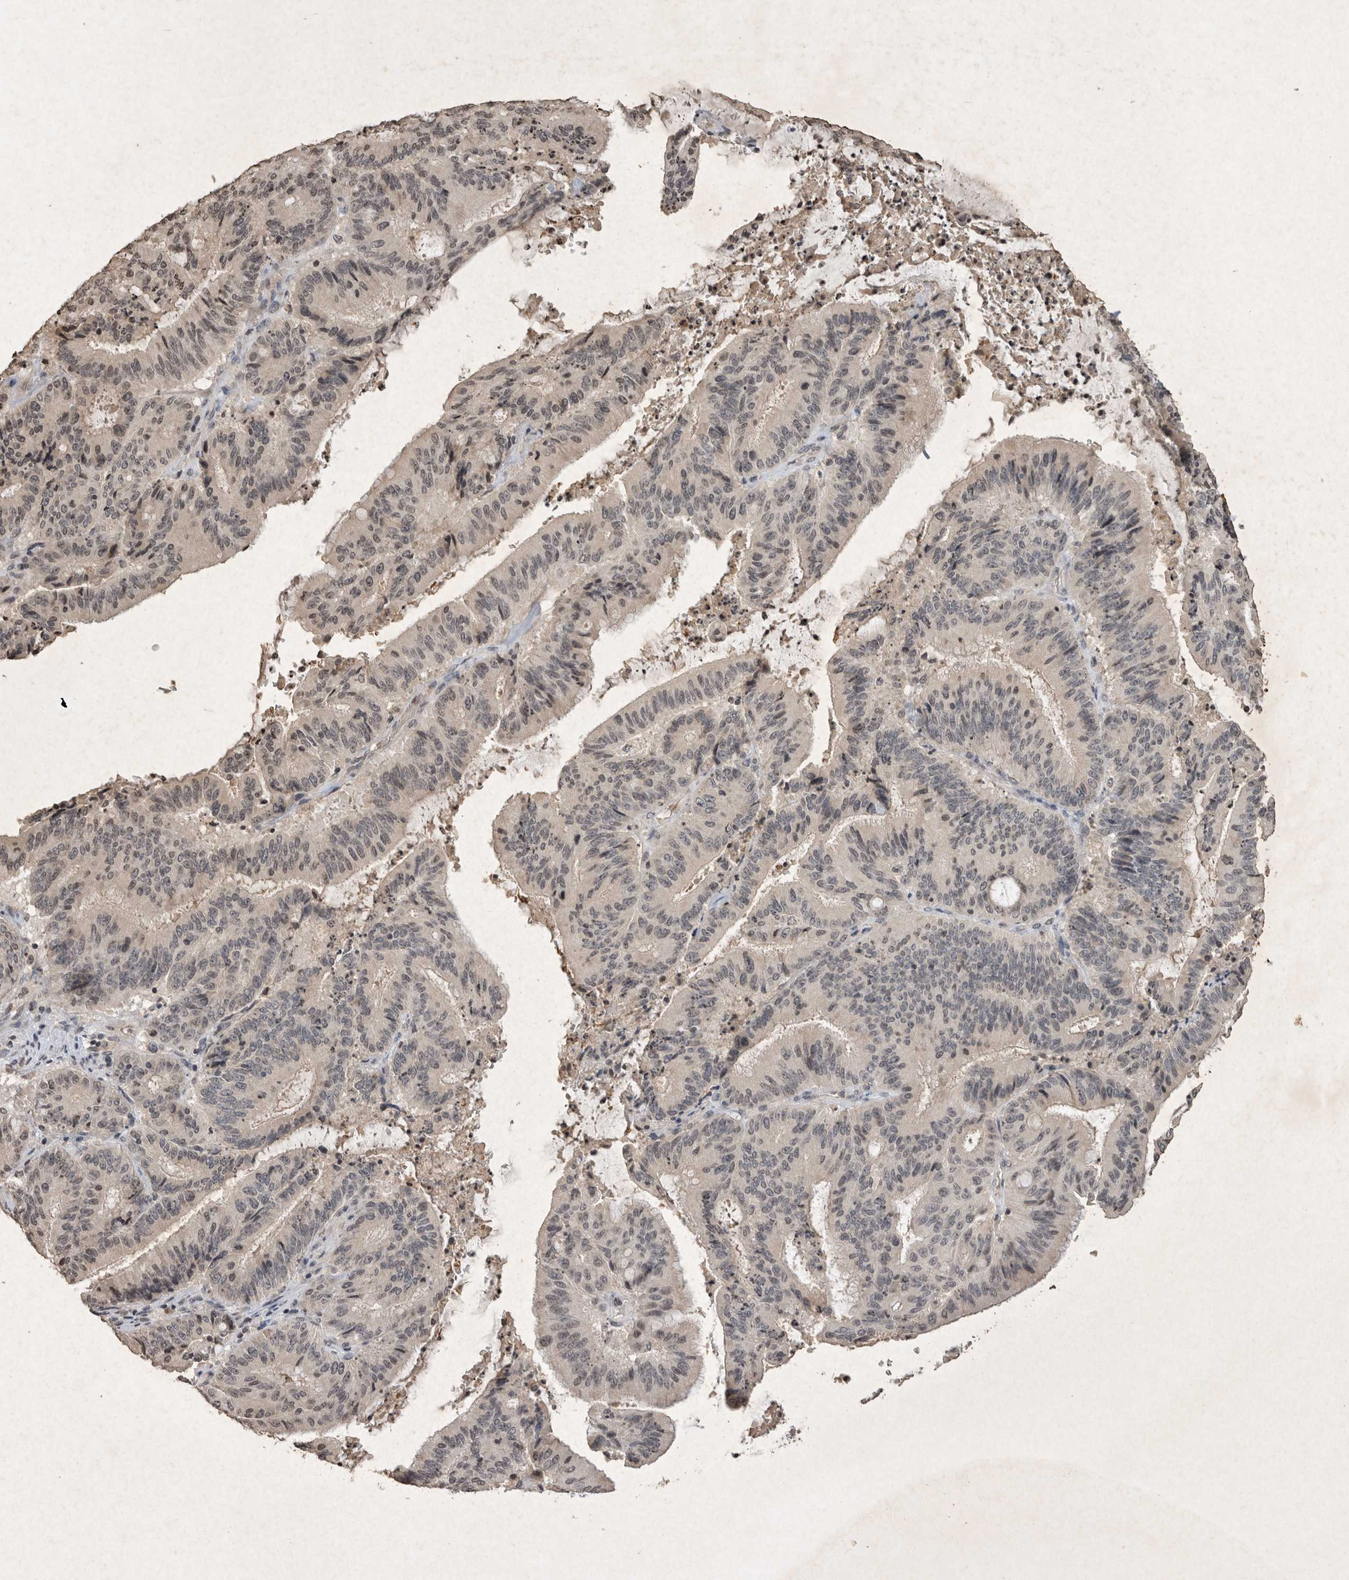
{"staining": {"intensity": "weak", "quantity": "<25%", "location": "nuclear"}, "tissue": "liver cancer", "cell_type": "Tumor cells", "image_type": "cancer", "snomed": [{"axis": "morphology", "description": "Normal tissue, NOS"}, {"axis": "morphology", "description": "Cholangiocarcinoma"}, {"axis": "topography", "description": "Liver"}, {"axis": "topography", "description": "Peripheral nerve tissue"}], "caption": "This histopathology image is of liver cancer stained with immunohistochemistry to label a protein in brown with the nuclei are counter-stained blue. There is no expression in tumor cells. (Brightfield microscopy of DAB (3,3'-diaminobenzidine) immunohistochemistry at high magnification).", "gene": "HRK", "patient": {"sex": "female", "age": 73}}